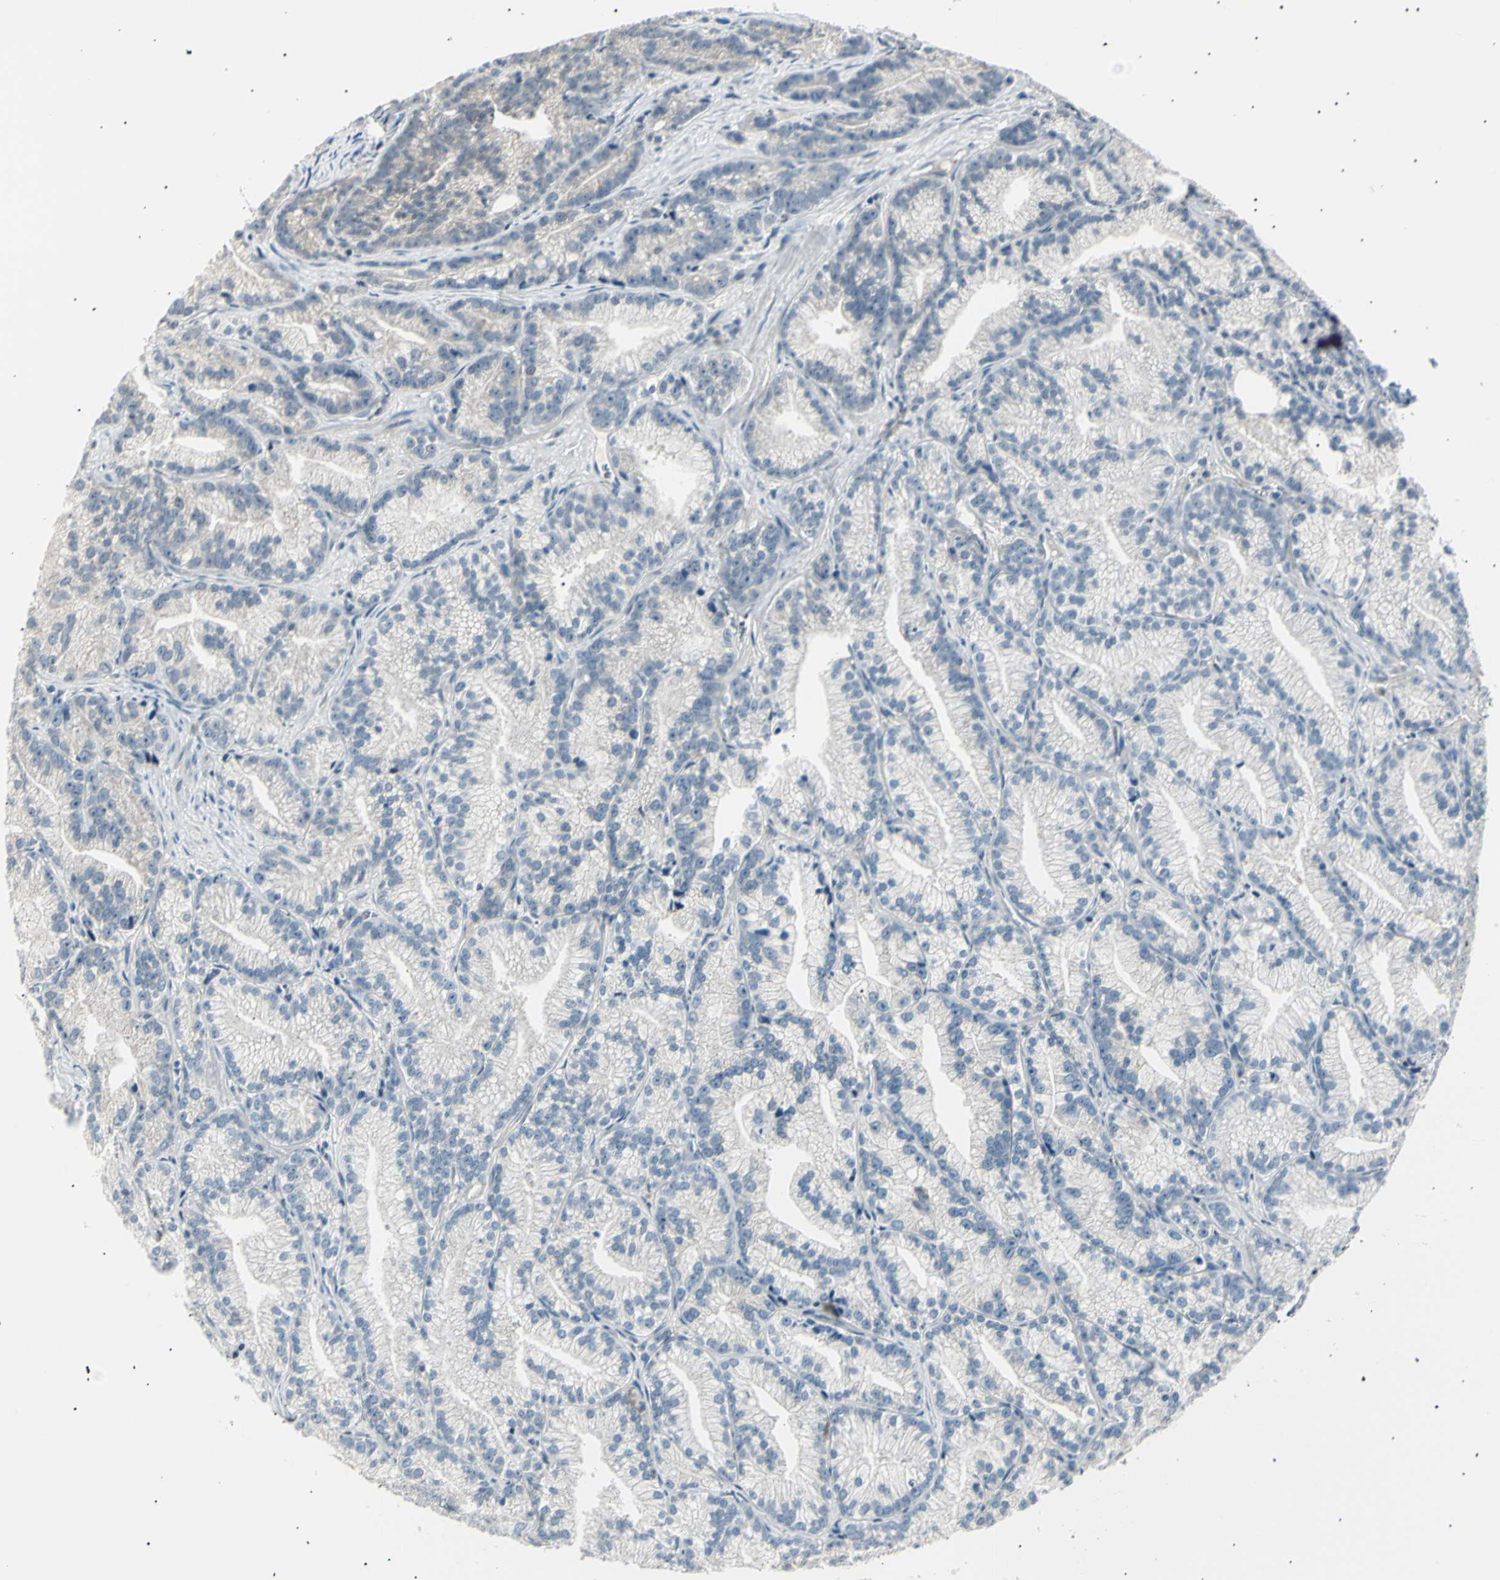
{"staining": {"intensity": "negative", "quantity": "none", "location": "none"}, "tissue": "prostate cancer", "cell_type": "Tumor cells", "image_type": "cancer", "snomed": [{"axis": "morphology", "description": "Adenocarcinoma, Low grade"}, {"axis": "topography", "description": "Prostate"}], "caption": "An immunohistochemistry (IHC) micrograph of prostate adenocarcinoma (low-grade) is shown. There is no staining in tumor cells of prostate adenocarcinoma (low-grade). Nuclei are stained in blue.", "gene": "LHPP", "patient": {"sex": "male", "age": 89}}